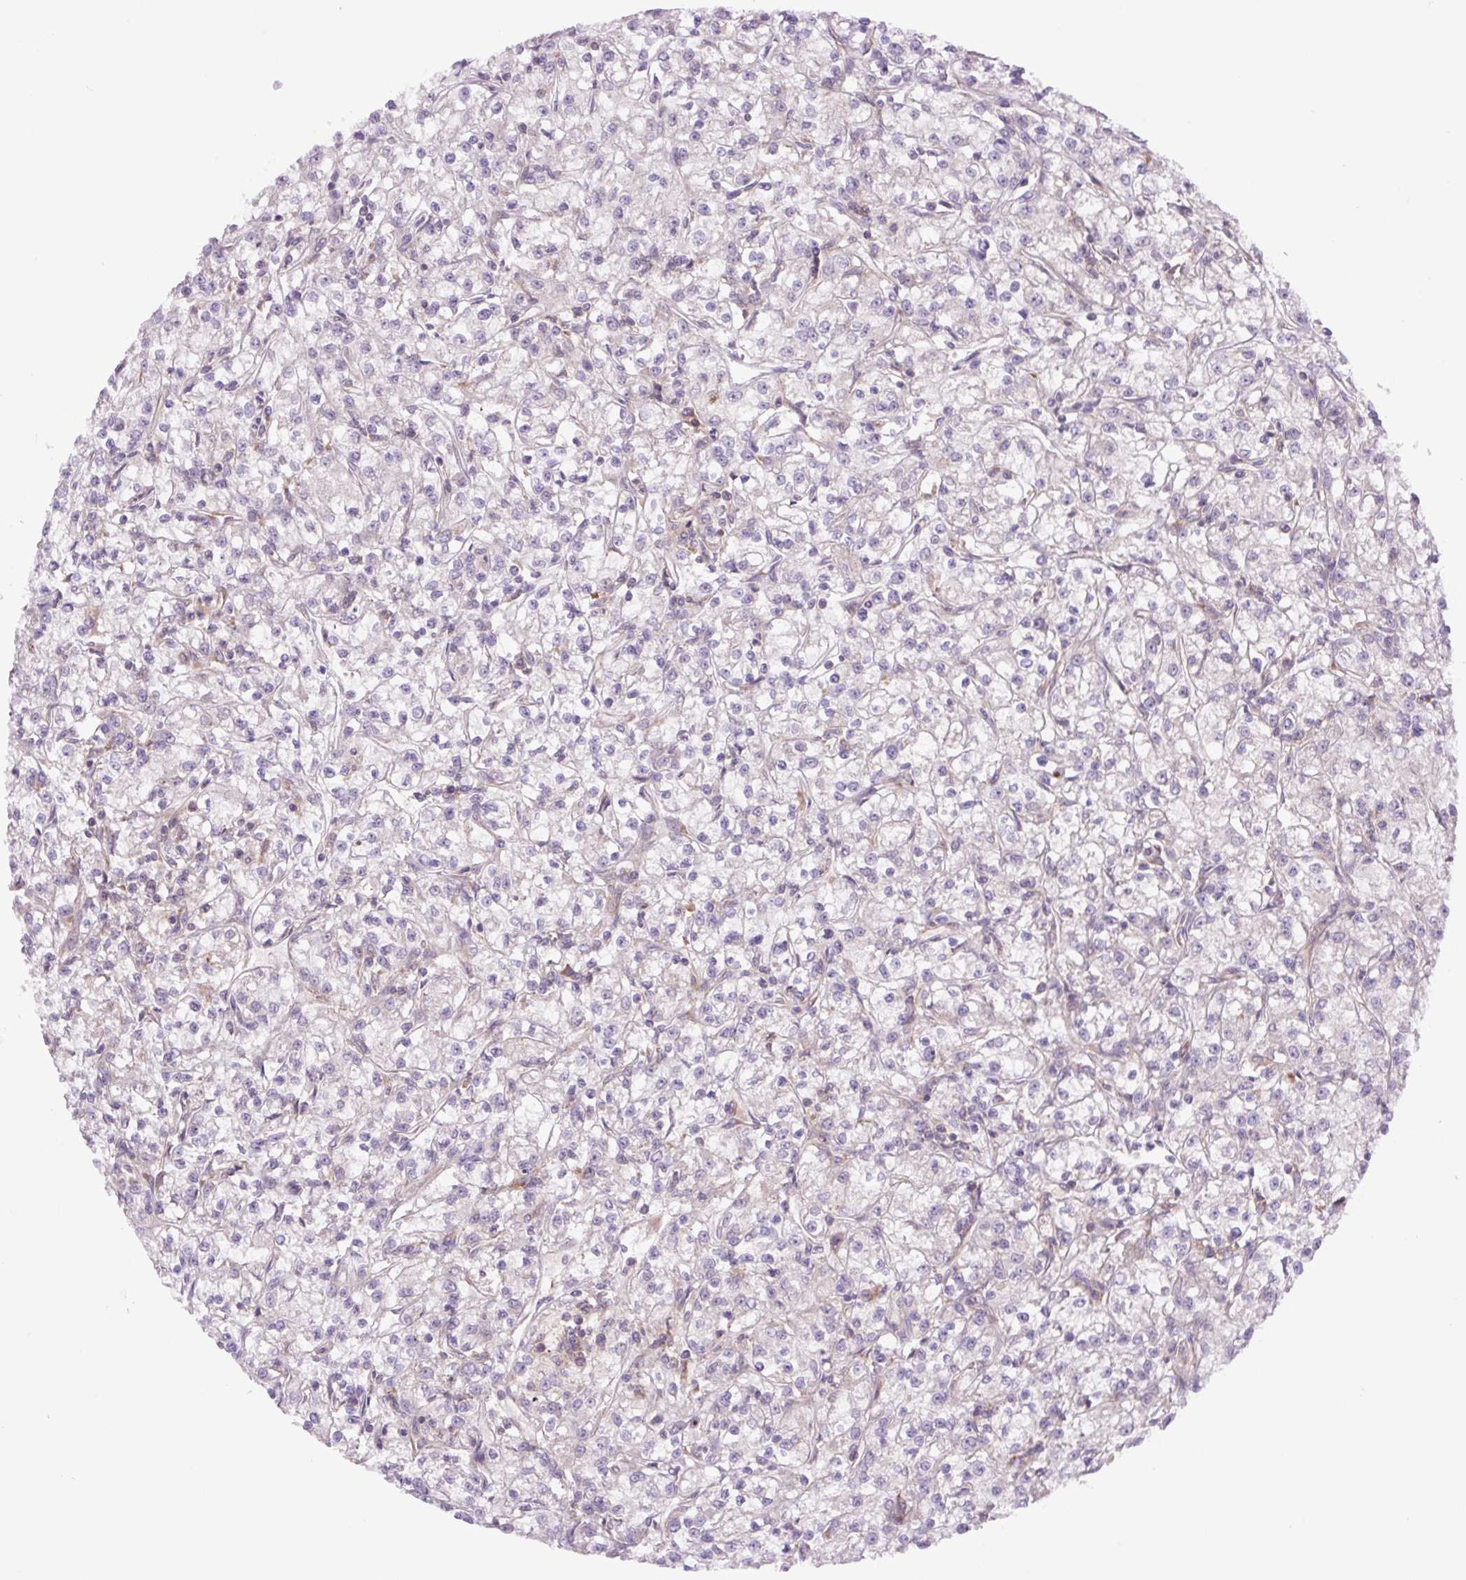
{"staining": {"intensity": "negative", "quantity": "none", "location": "none"}, "tissue": "renal cancer", "cell_type": "Tumor cells", "image_type": "cancer", "snomed": [{"axis": "morphology", "description": "Adenocarcinoma, NOS"}, {"axis": "topography", "description": "Kidney"}], "caption": "Immunohistochemical staining of human adenocarcinoma (renal) demonstrates no significant expression in tumor cells. (Brightfield microscopy of DAB immunohistochemistry (IHC) at high magnification).", "gene": "MINK1", "patient": {"sex": "female", "age": 59}}